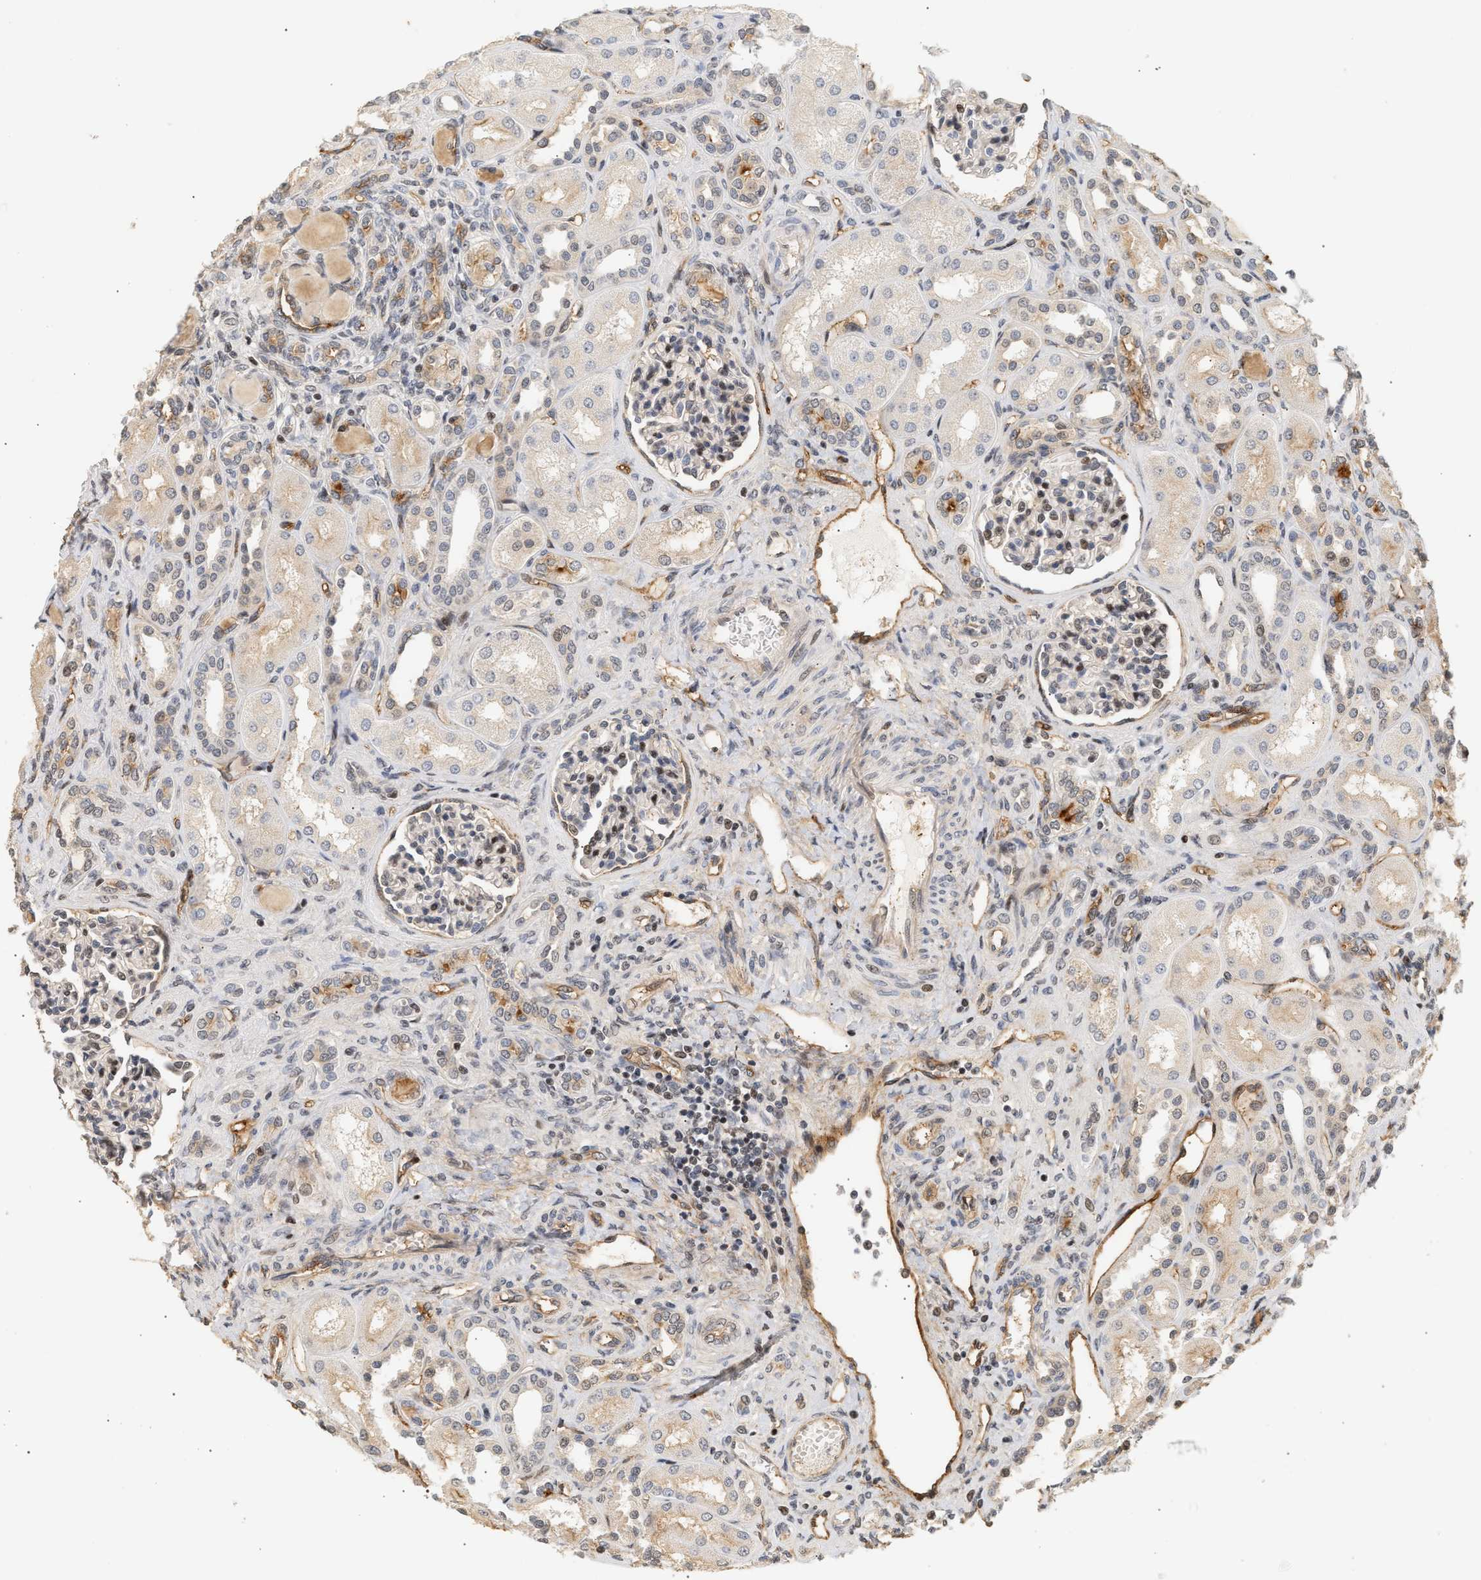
{"staining": {"intensity": "weak", "quantity": "25%-75%", "location": "nuclear"}, "tissue": "kidney", "cell_type": "Cells in glomeruli", "image_type": "normal", "snomed": [{"axis": "morphology", "description": "Normal tissue, NOS"}, {"axis": "topography", "description": "Kidney"}], "caption": "The photomicrograph reveals a brown stain indicating the presence of a protein in the nuclear of cells in glomeruli in kidney.", "gene": "PLXND1", "patient": {"sex": "male", "age": 7}}